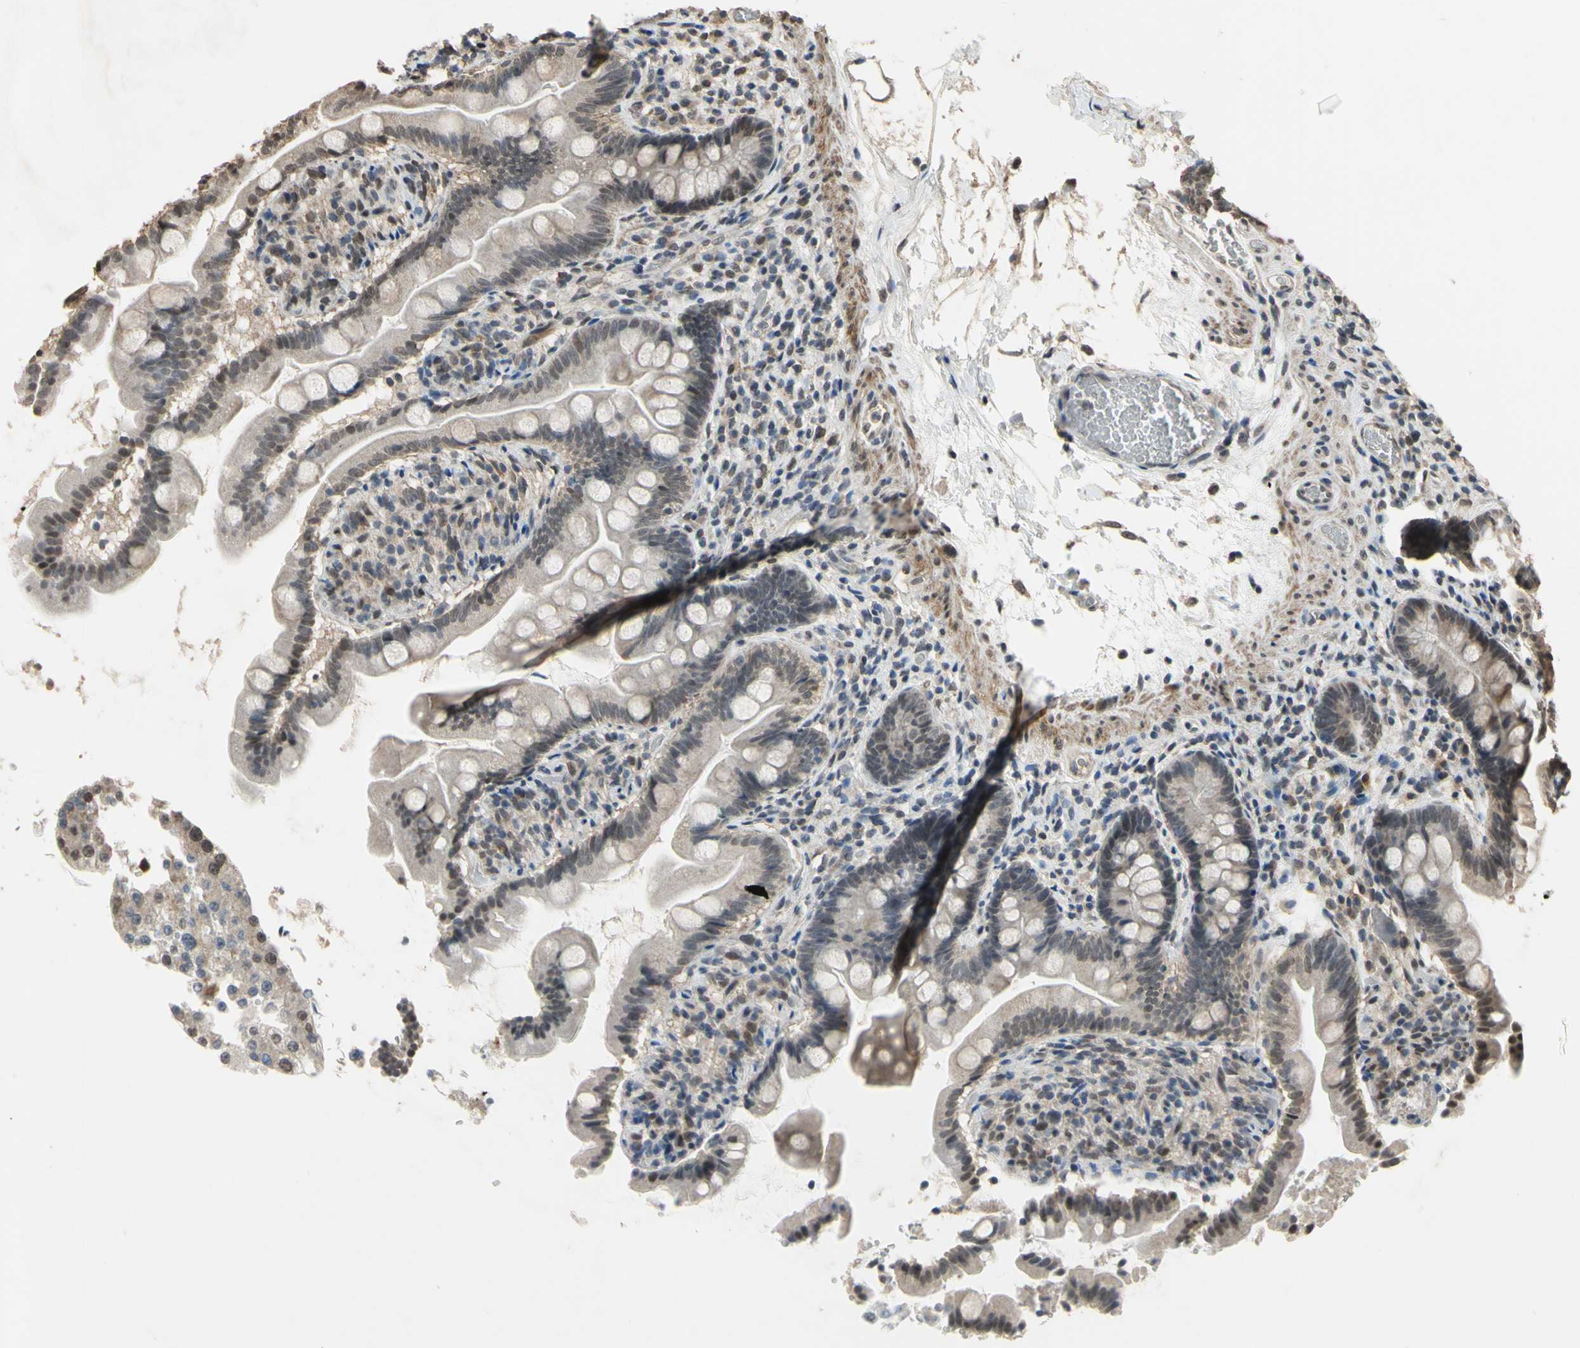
{"staining": {"intensity": "weak", "quantity": "<25%", "location": "nuclear"}, "tissue": "small intestine", "cell_type": "Glandular cells", "image_type": "normal", "snomed": [{"axis": "morphology", "description": "Normal tissue, NOS"}, {"axis": "topography", "description": "Small intestine"}], "caption": "A micrograph of small intestine stained for a protein shows no brown staining in glandular cells. Brightfield microscopy of IHC stained with DAB (brown) and hematoxylin (blue), captured at high magnification.", "gene": "ZNF174", "patient": {"sex": "female", "age": 56}}